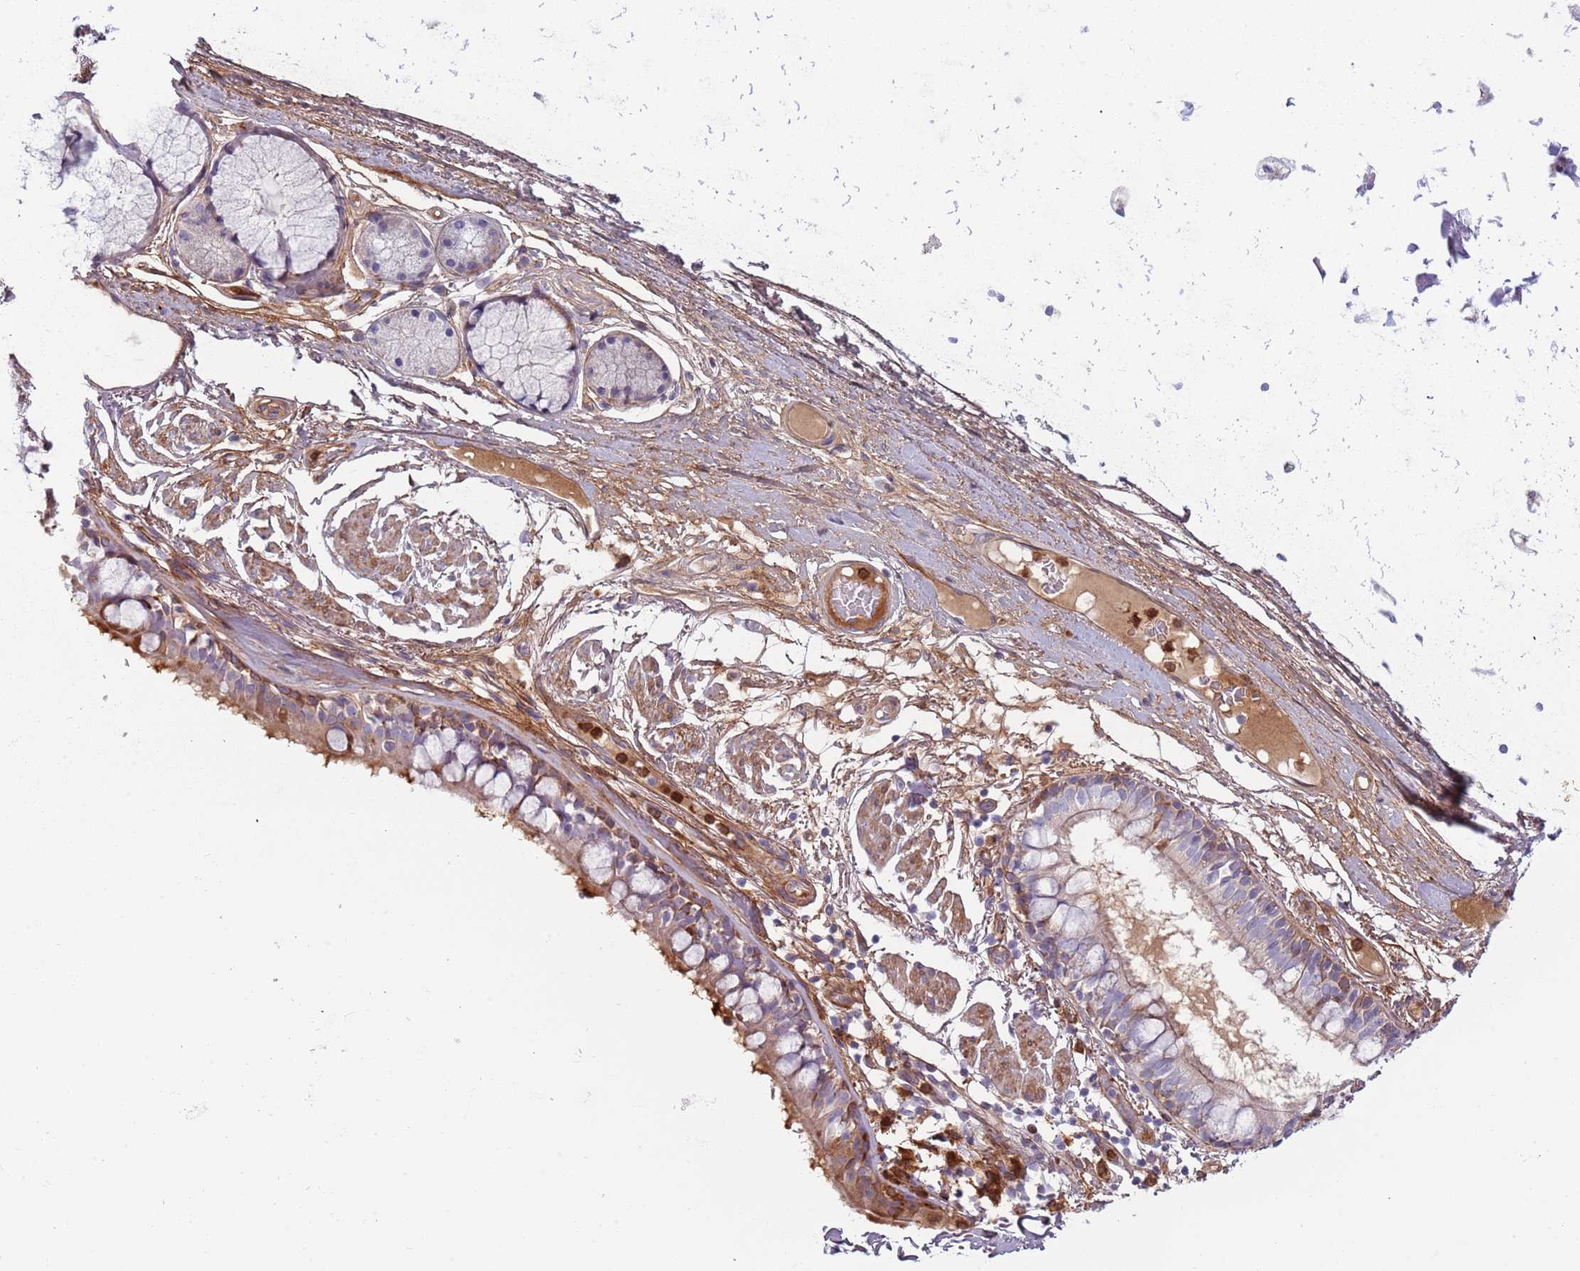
{"staining": {"intensity": "moderate", "quantity": ">75%", "location": "cytoplasmic/membranous"}, "tissue": "bronchus", "cell_type": "Respiratory epithelial cells", "image_type": "normal", "snomed": [{"axis": "morphology", "description": "Normal tissue, NOS"}, {"axis": "topography", "description": "Bronchus"}], "caption": "Protein analysis of unremarkable bronchus displays moderate cytoplasmic/membranous expression in approximately >75% of respiratory epithelial cells. (DAB (3,3'-diaminobenzidine) IHC with brightfield microscopy, high magnification).", "gene": "NADK", "patient": {"sex": "male", "age": 70}}